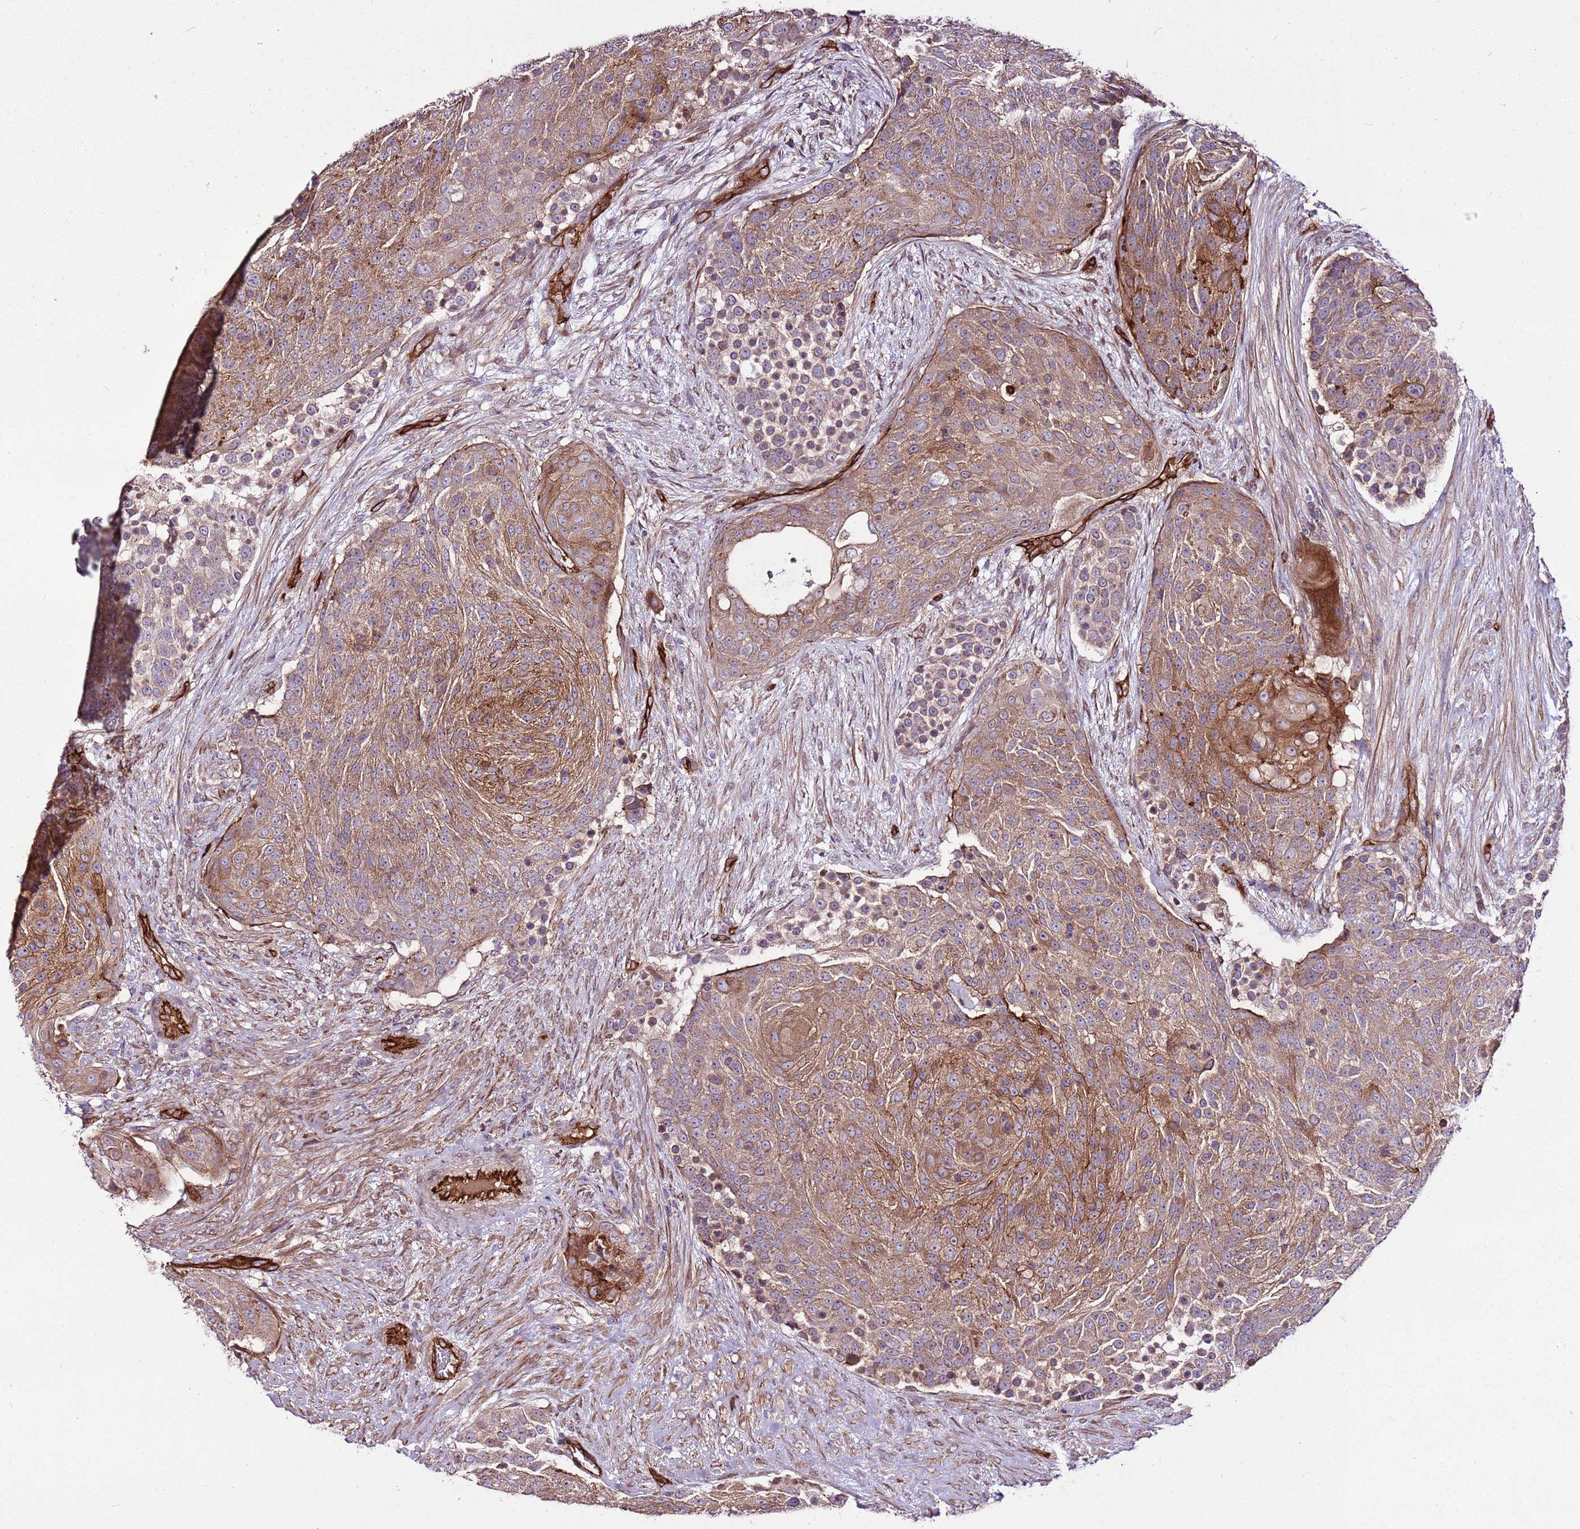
{"staining": {"intensity": "strong", "quantity": "25%-75%", "location": "cytoplasmic/membranous"}, "tissue": "urothelial cancer", "cell_type": "Tumor cells", "image_type": "cancer", "snomed": [{"axis": "morphology", "description": "Urothelial carcinoma, High grade"}, {"axis": "topography", "description": "Urinary bladder"}], "caption": "Immunohistochemistry (IHC) of human urothelial cancer reveals high levels of strong cytoplasmic/membranous positivity in about 25%-75% of tumor cells.", "gene": "ZNF827", "patient": {"sex": "female", "age": 63}}